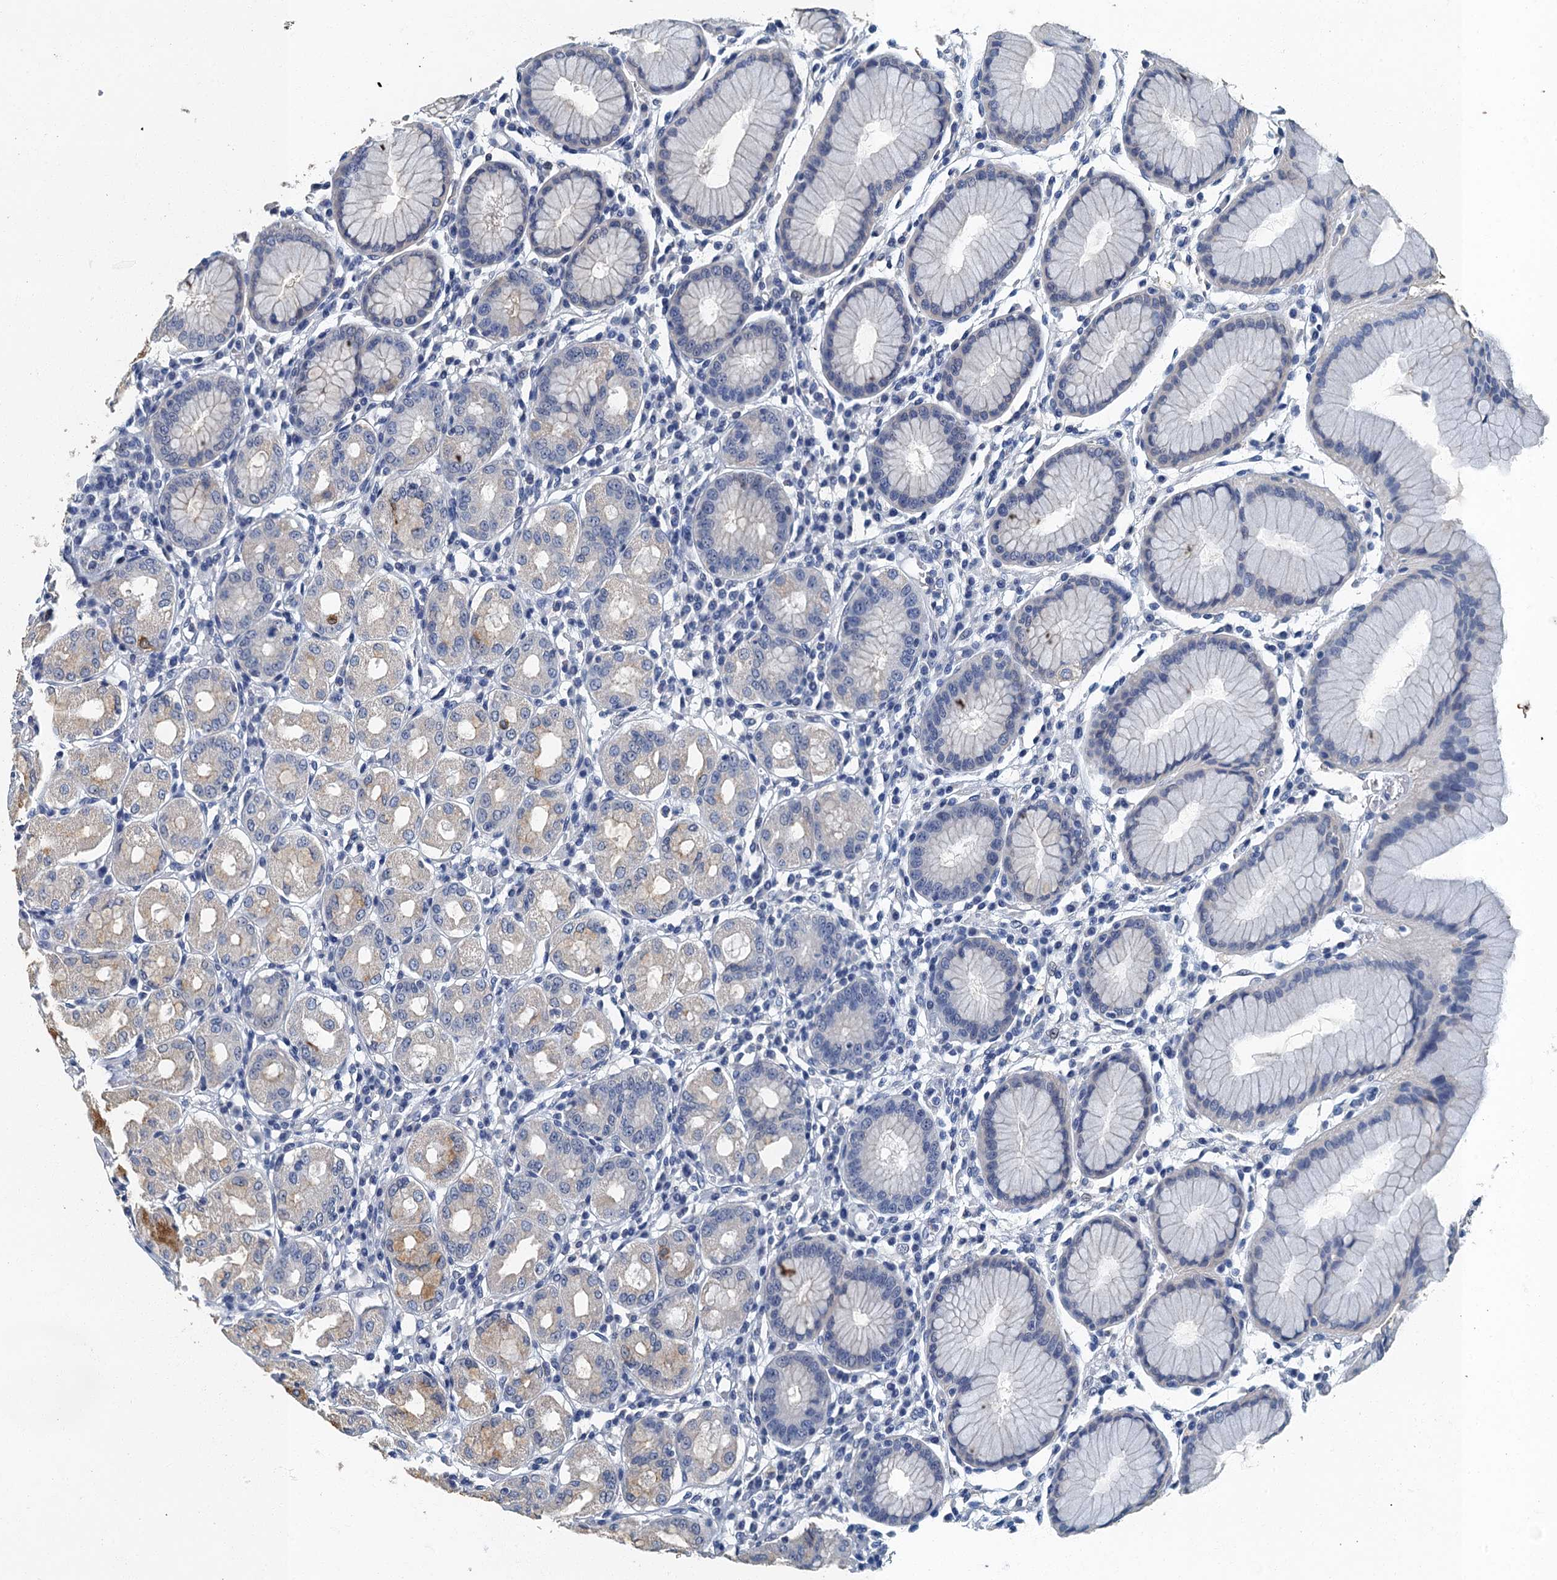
{"staining": {"intensity": "moderate", "quantity": "<25%", "location": "cytoplasmic/membranous"}, "tissue": "stomach", "cell_type": "Glandular cells", "image_type": "normal", "snomed": [{"axis": "morphology", "description": "Normal tissue, NOS"}, {"axis": "topography", "description": "Stomach"}, {"axis": "topography", "description": "Stomach, lower"}], "caption": "This histopathology image reveals normal stomach stained with immunohistochemistry to label a protein in brown. The cytoplasmic/membranous of glandular cells show moderate positivity for the protein. Nuclei are counter-stained blue.", "gene": "GADL1", "patient": {"sex": "female", "age": 56}}